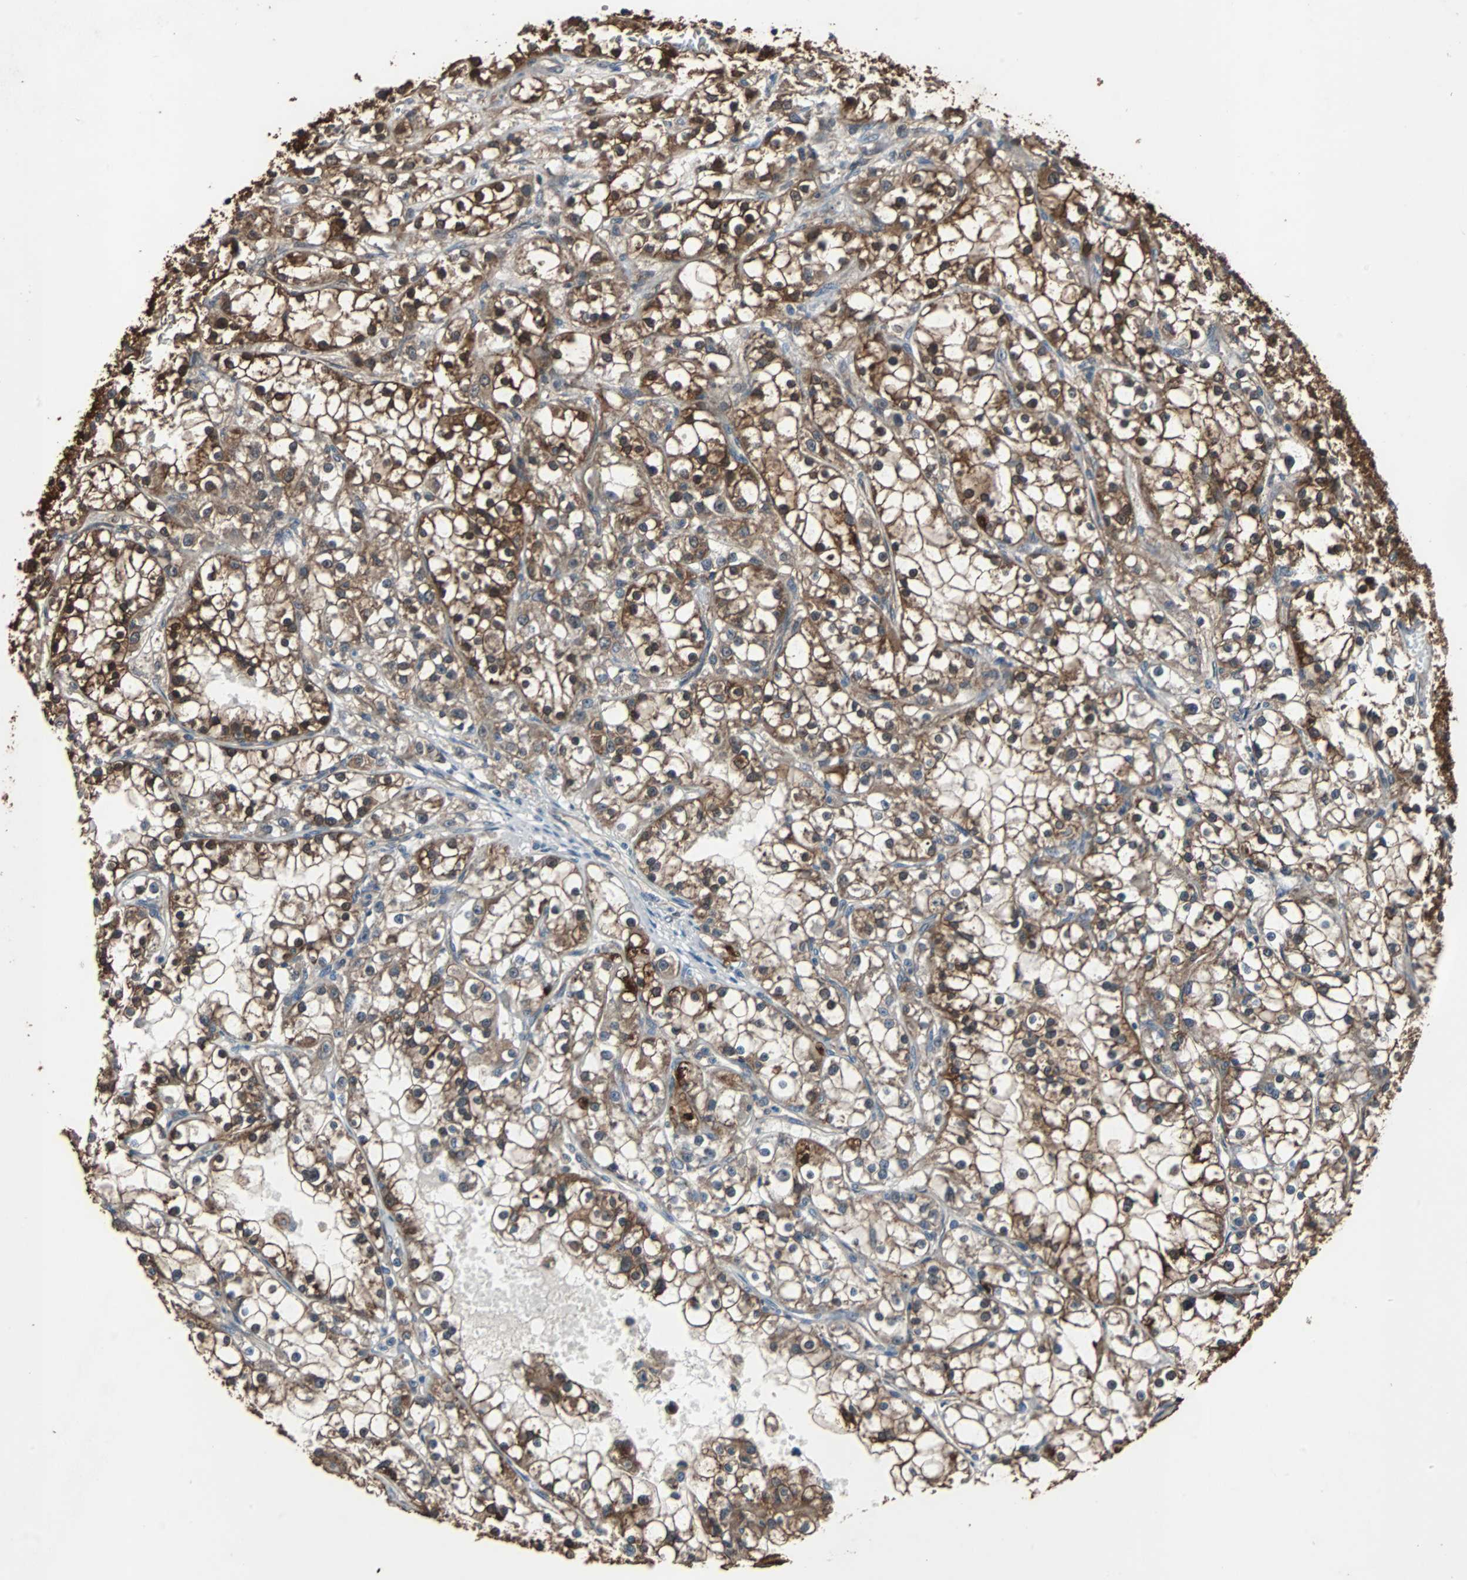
{"staining": {"intensity": "strong", "quantity": ">75%", "location": "cytoplasmic/membranous,nuclear"}, "tissue": "renal cancer", "cell_type": "Tumor cells", "image_type": "cancer", "snomed": [{"axis": "morphology", "description": "Adenocarcinoma, NOS"}, {"axis": "topography", "description": "Kidney"}], "caption": "Renal cancer (adenocarcinoma) was stained to show a protein in brown. There is high levels of strong cytoplasmic/membranous and nuclear expression in about >75% of tumor cells. The protein is shown in brown color, while the nuclei are stained blue.", "gene": "NDRG1", "patient": {"sex": "female", "age": 52}}